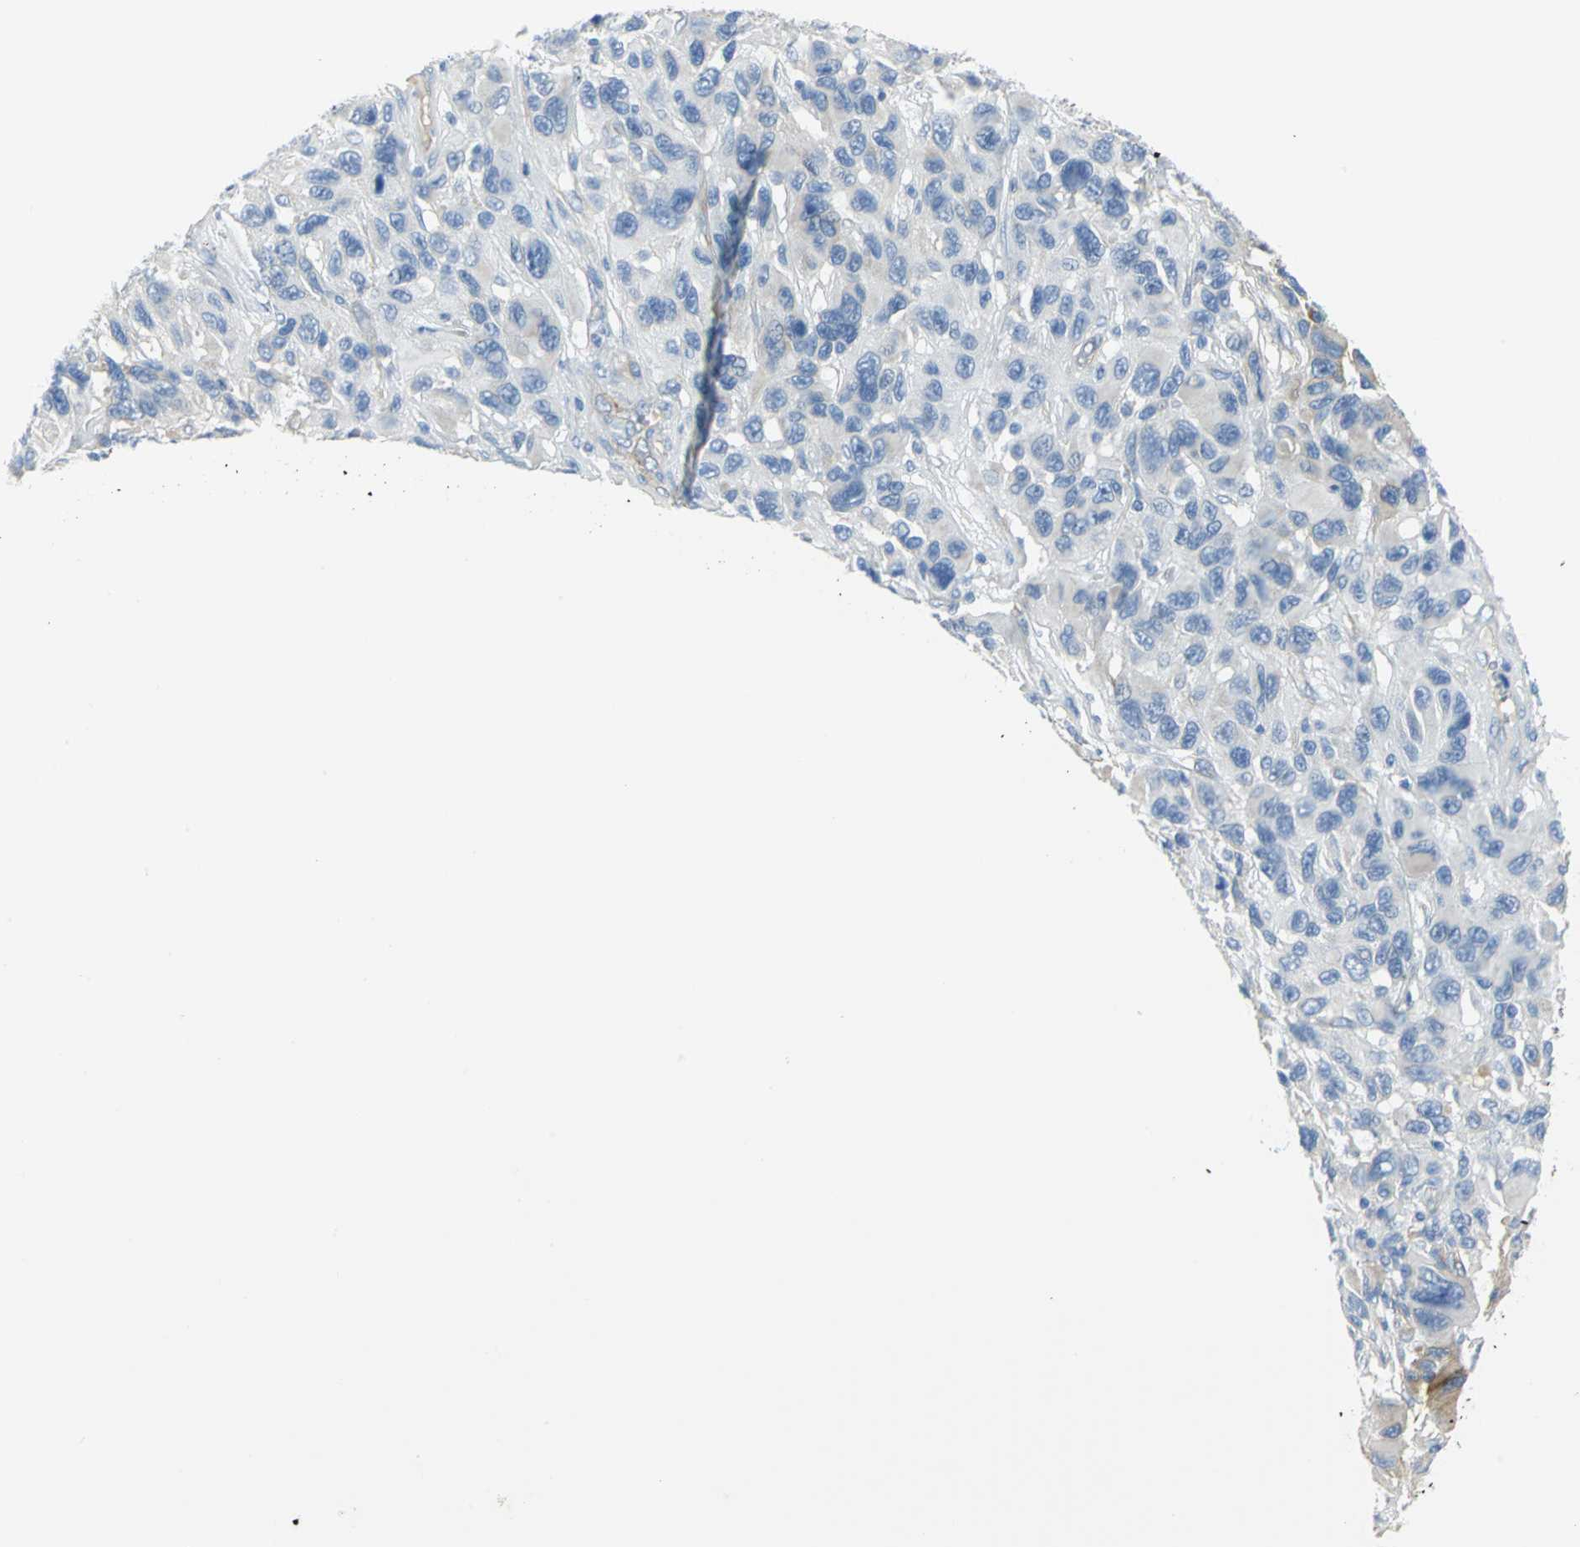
{"staining": {"intensity": "negative", "quantity": "none", "location": "none"}, "tissue": "melanoma", "cell_type": "Tumor cells", "image_type": "cancer", "snomed": [{"axis": "morphology", "description": "Malignant melanoma, NOS"}, {"axis": "topography", "description": "Skin"}], "caption": "Immunohistochemistry (IHC) histopathology image of human malignant melanoma stained for a protein (brown), which shows no positivity in tumor cells.", "gene": "FLNB", "patient": {"sex": "male", "age": 53}}